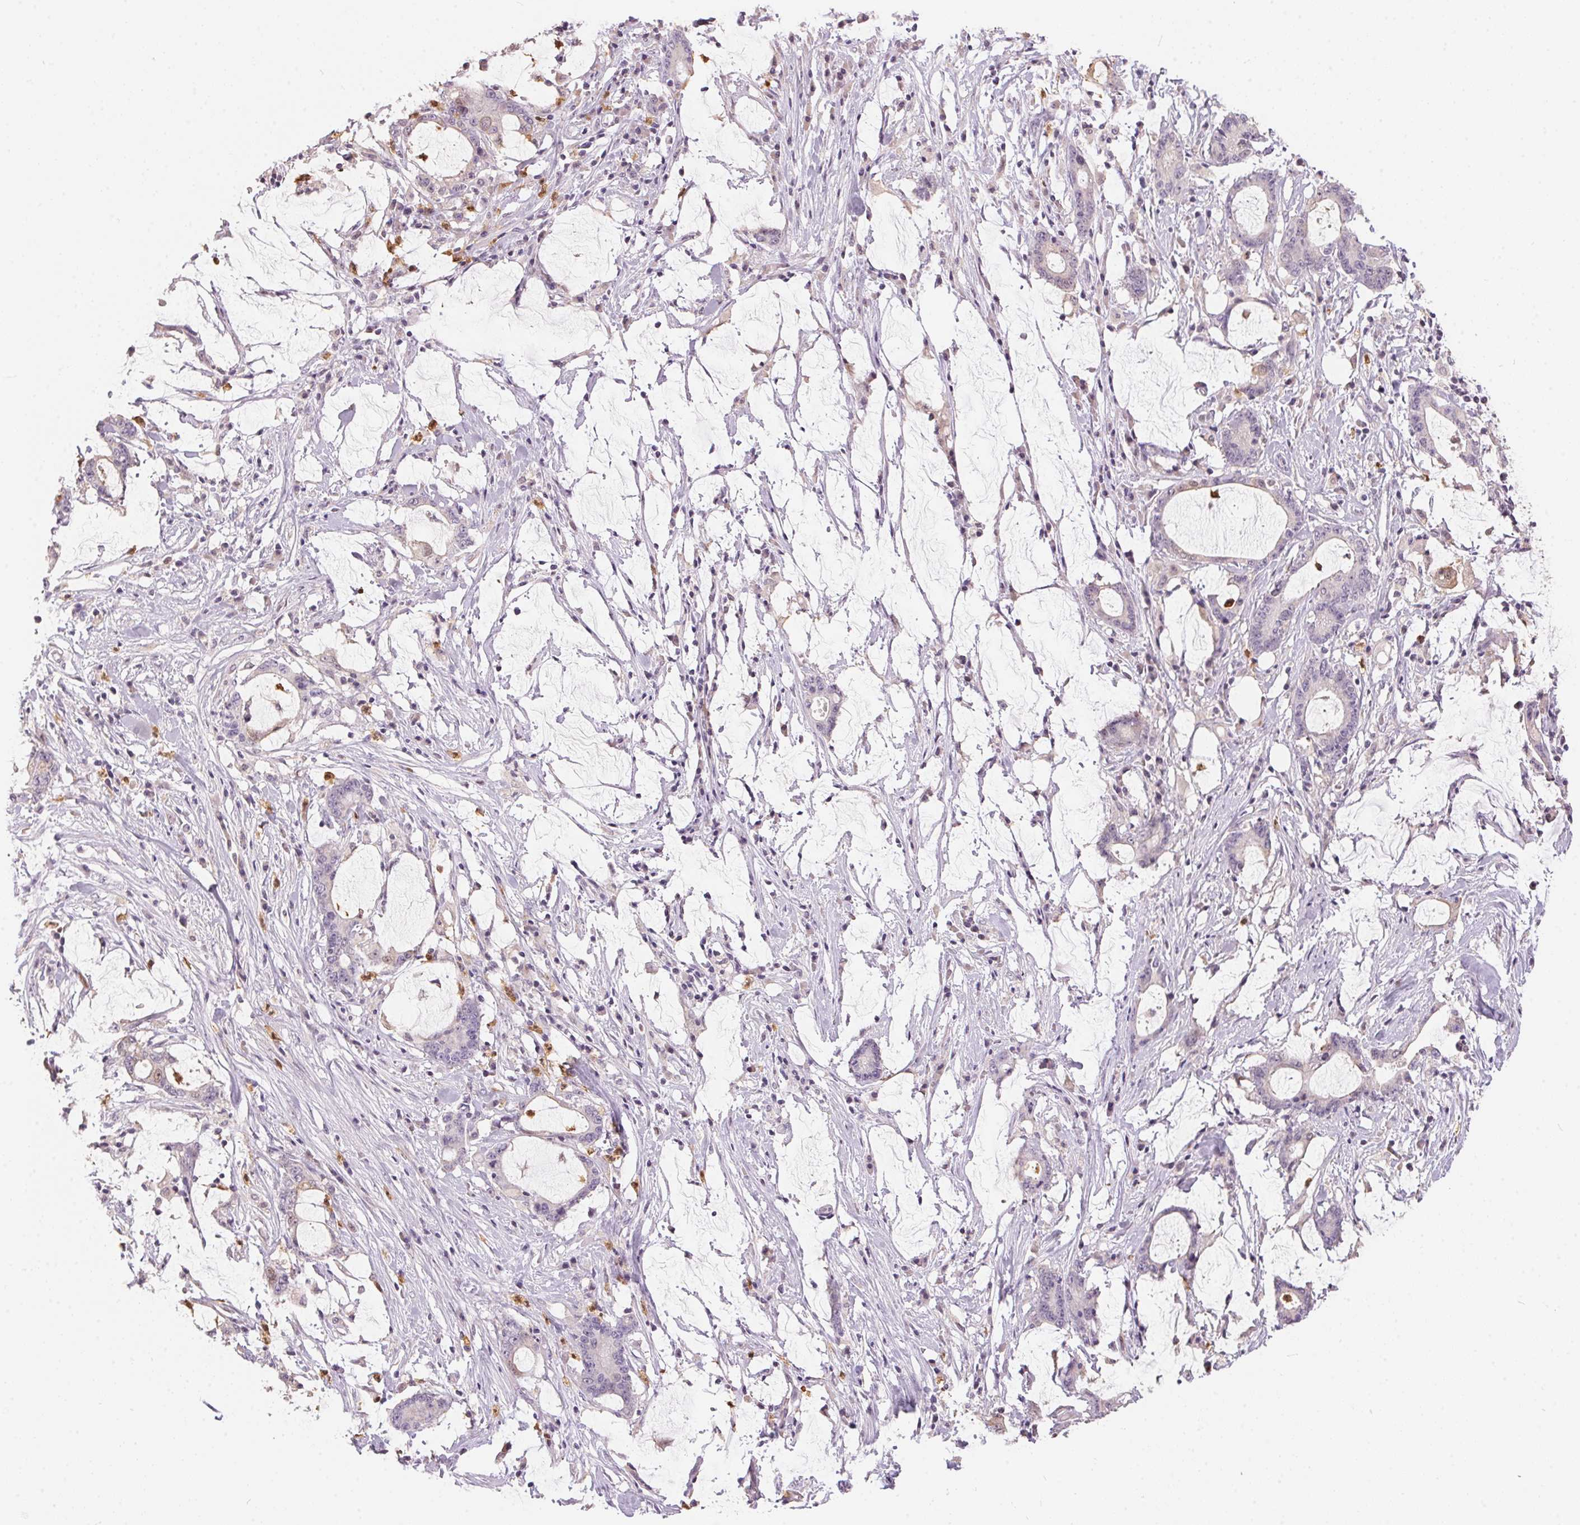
{"staining": {"intensity": "negative", "quantity": "none", "location": "none"}, "tissue": "stomach cancer", "cell_type": "Tumor cells", "image_type": "cancer", "snomed": [{"axis": "morphology", "description": "Adenocarcinoma, NOS"}, {"axis": "topography", "description": "Stomach, upper"}], "caption": "Tumor cells show no significant staining in stomach cancer. Brightfield microscopy of IHC stained with DAB (brown) and hematoxylin (blue), captured at high magnification.", "gene": "SERPINB1", "patient": {"sex": "male", "age": 68}}